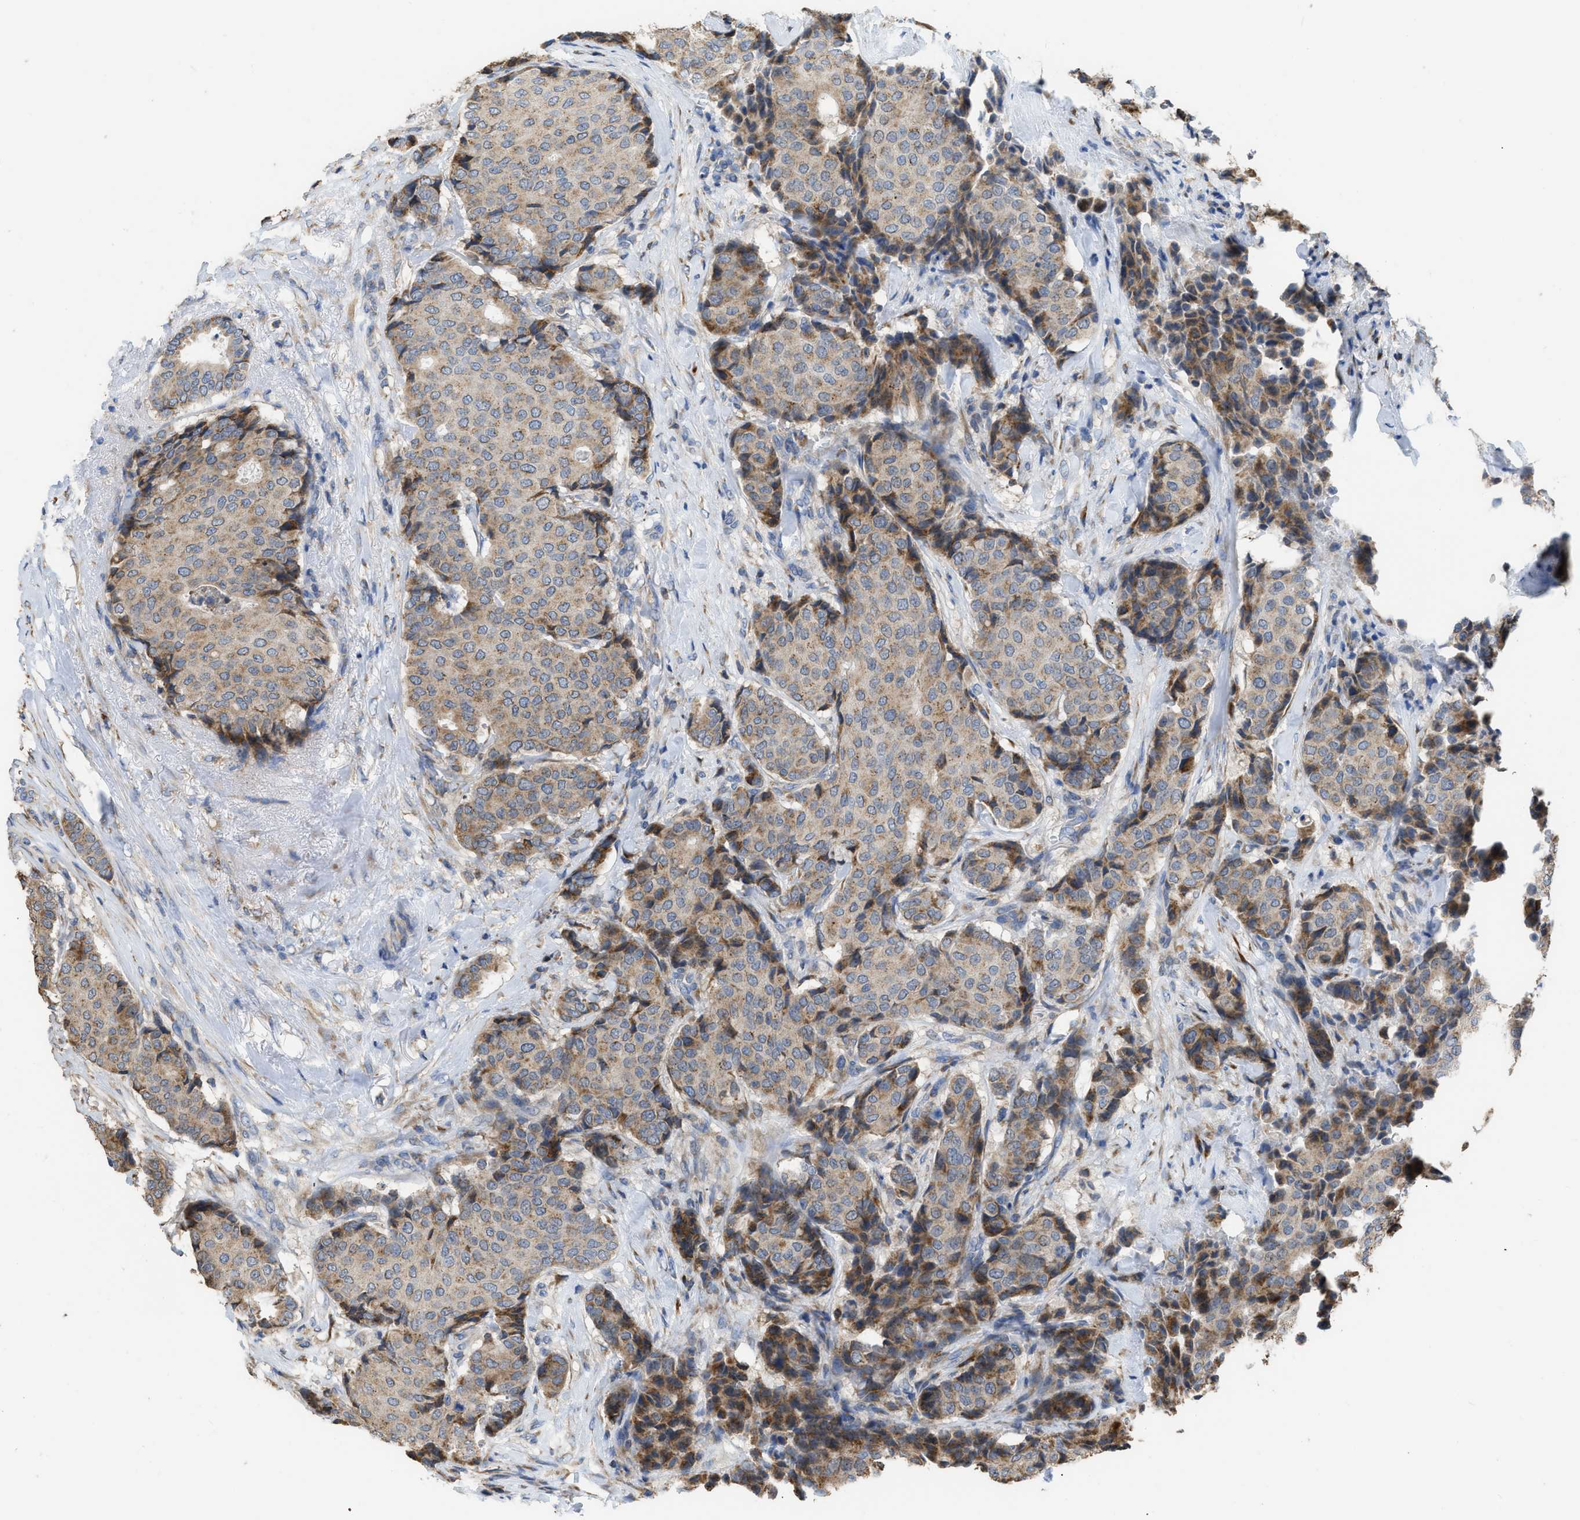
{"staining": {"intensity": "moderate", "quantity": ">75%", "location": "cytoplasmic/membranous"}, "tissue": "breast cancer", "cell_type": "Tumor cells", "image_type": "cancer", "snomed": [{"axis": "morphology", "description": "Duct carcinoma"}, {"axis": "topography", "description": "Breast"}], "caption": "Immunohistochemical staining of human breast cancer (invasive ductal carcinoma) shows medium levels of moderate cytoplasmic/membranous expression in approximately >75% of tumor cells. The protein of interest is shown in brown color, while the nuclei are stained blue.", "gene": "AK2", "patient": {"sex": "female", "age": 75}}